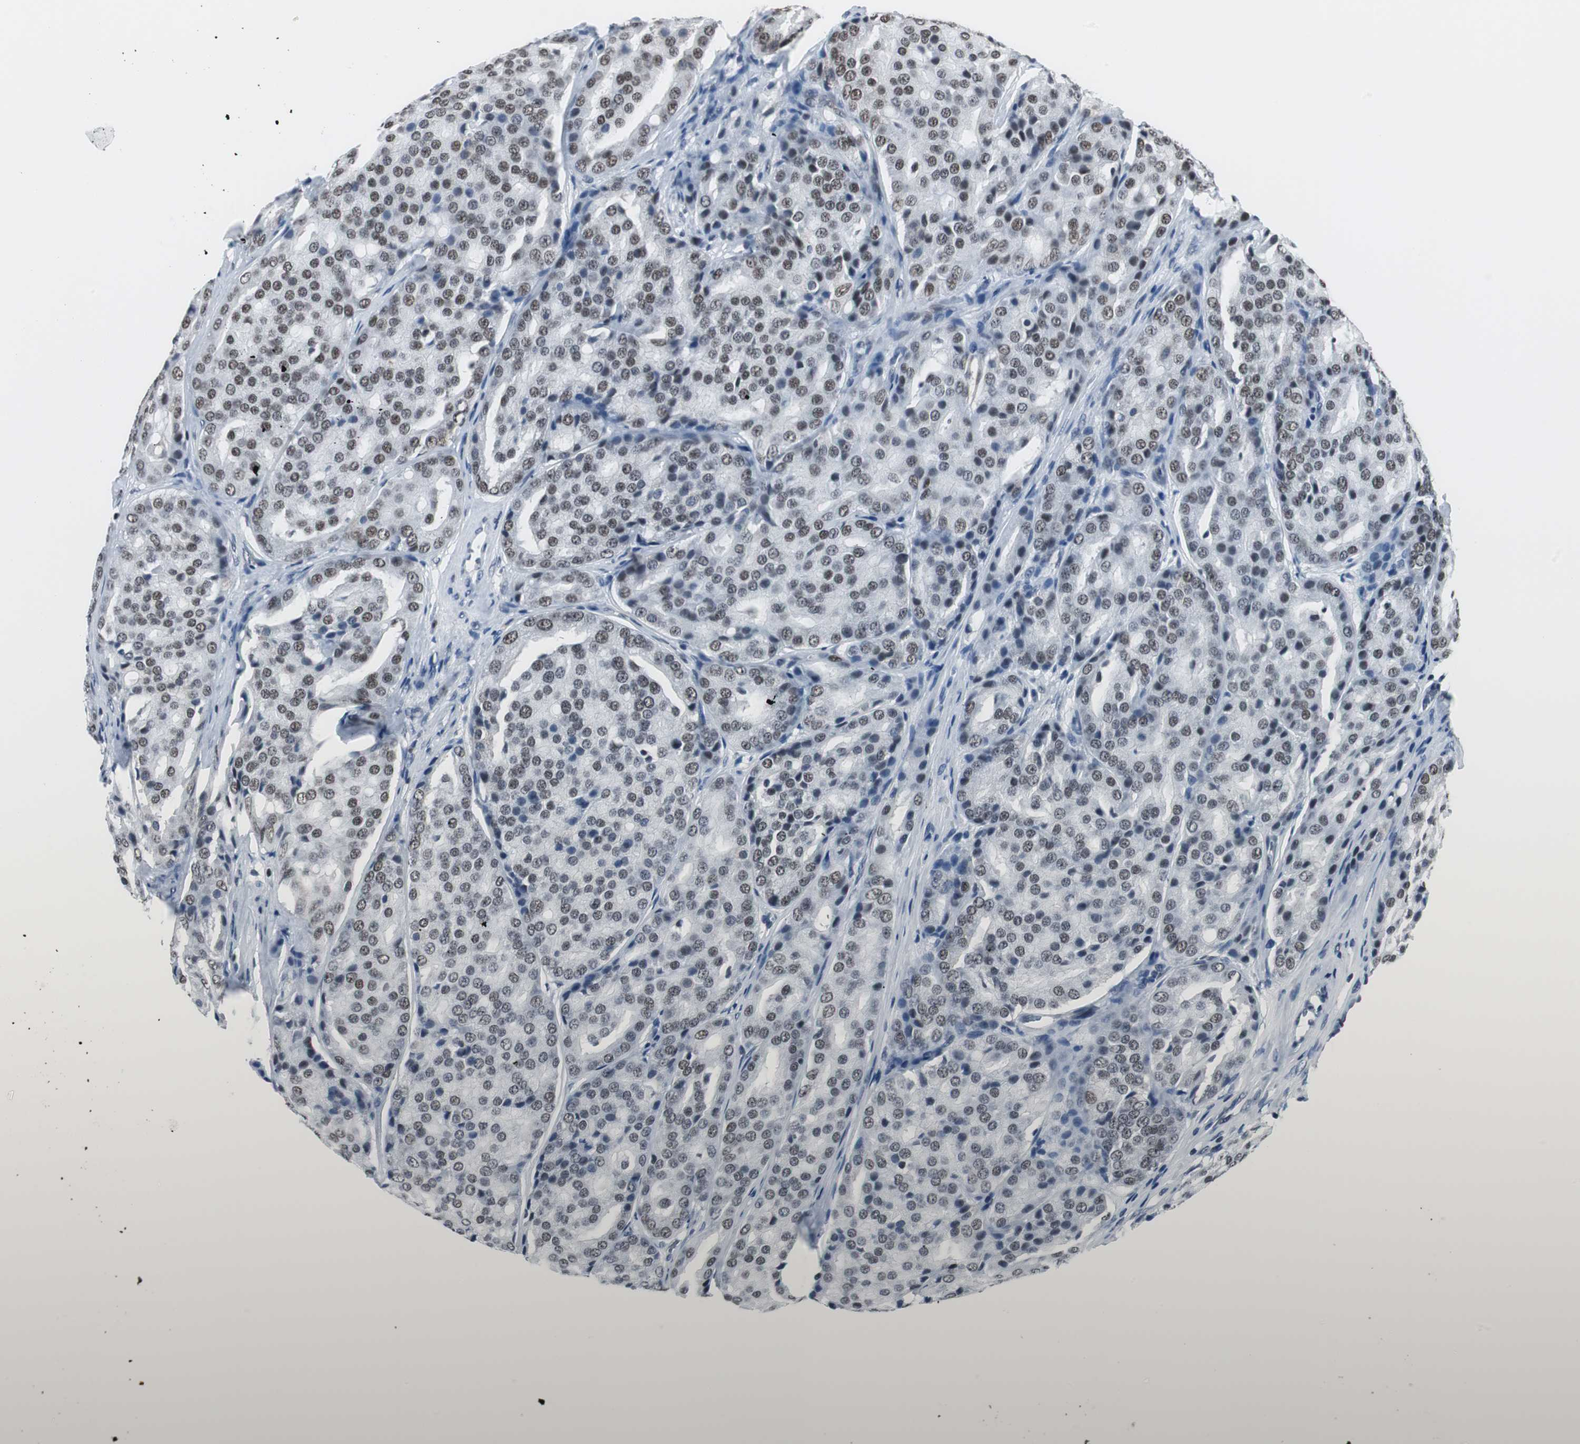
{"staining": {"intensity": "moderate", "quantity": ">75%", "location": "nuclear"}, "tissue": "prostate cancer", "cell_type": "Tumor cells", "image_type": "cancer", "snomed": [{"axis": "morphology", "description": "Adenocarcinoma, High grade"}, {"axis": "topography", "description": "Prostate"}], "caption": "Immunohistochemical staining of prostate cancer reveals medium levels of moderate nuclear positivity in approximately >75% of tumor cells.", "gene": "RAD9A", "patient": {"sex": "male", "age": 64}}